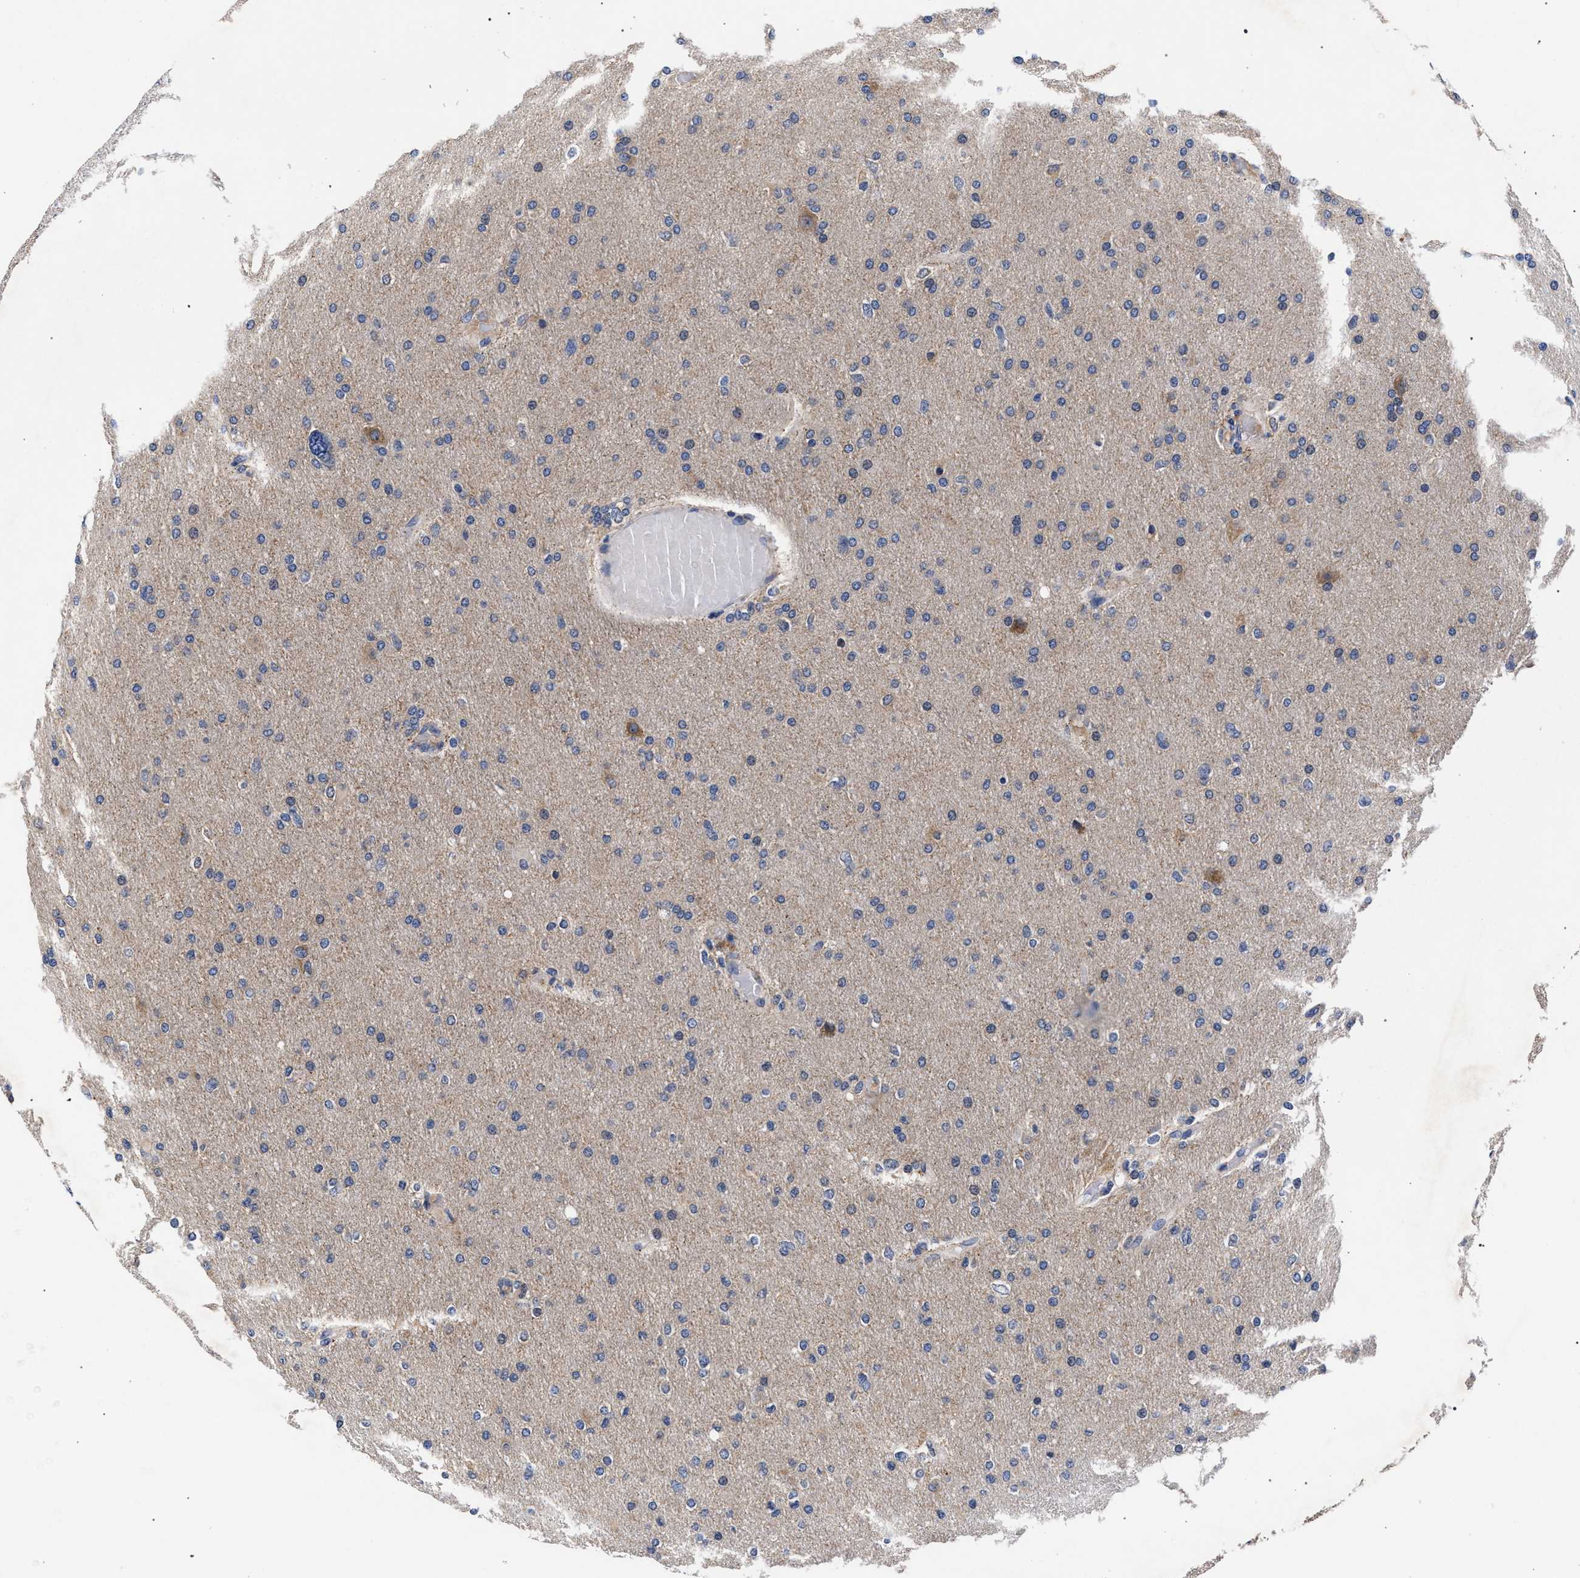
{"staining": {"intensity": "negative", "quantity": "none", "location": "none"}, "tissue": "glioma", "cell_type": "Tumor cells", "image_type": "cancer", "snomed": [{"axis": "morphology", "description": "Glioma, malignant, High grade"}, {"axis": "topography", "description": "Cerebral cortex"}], "caption": "There is no significant positivity in tumor cells of malignant glioma (high-grade).", "gene": "CFAP95", "patient": {"sex": "female", "age": 36}}